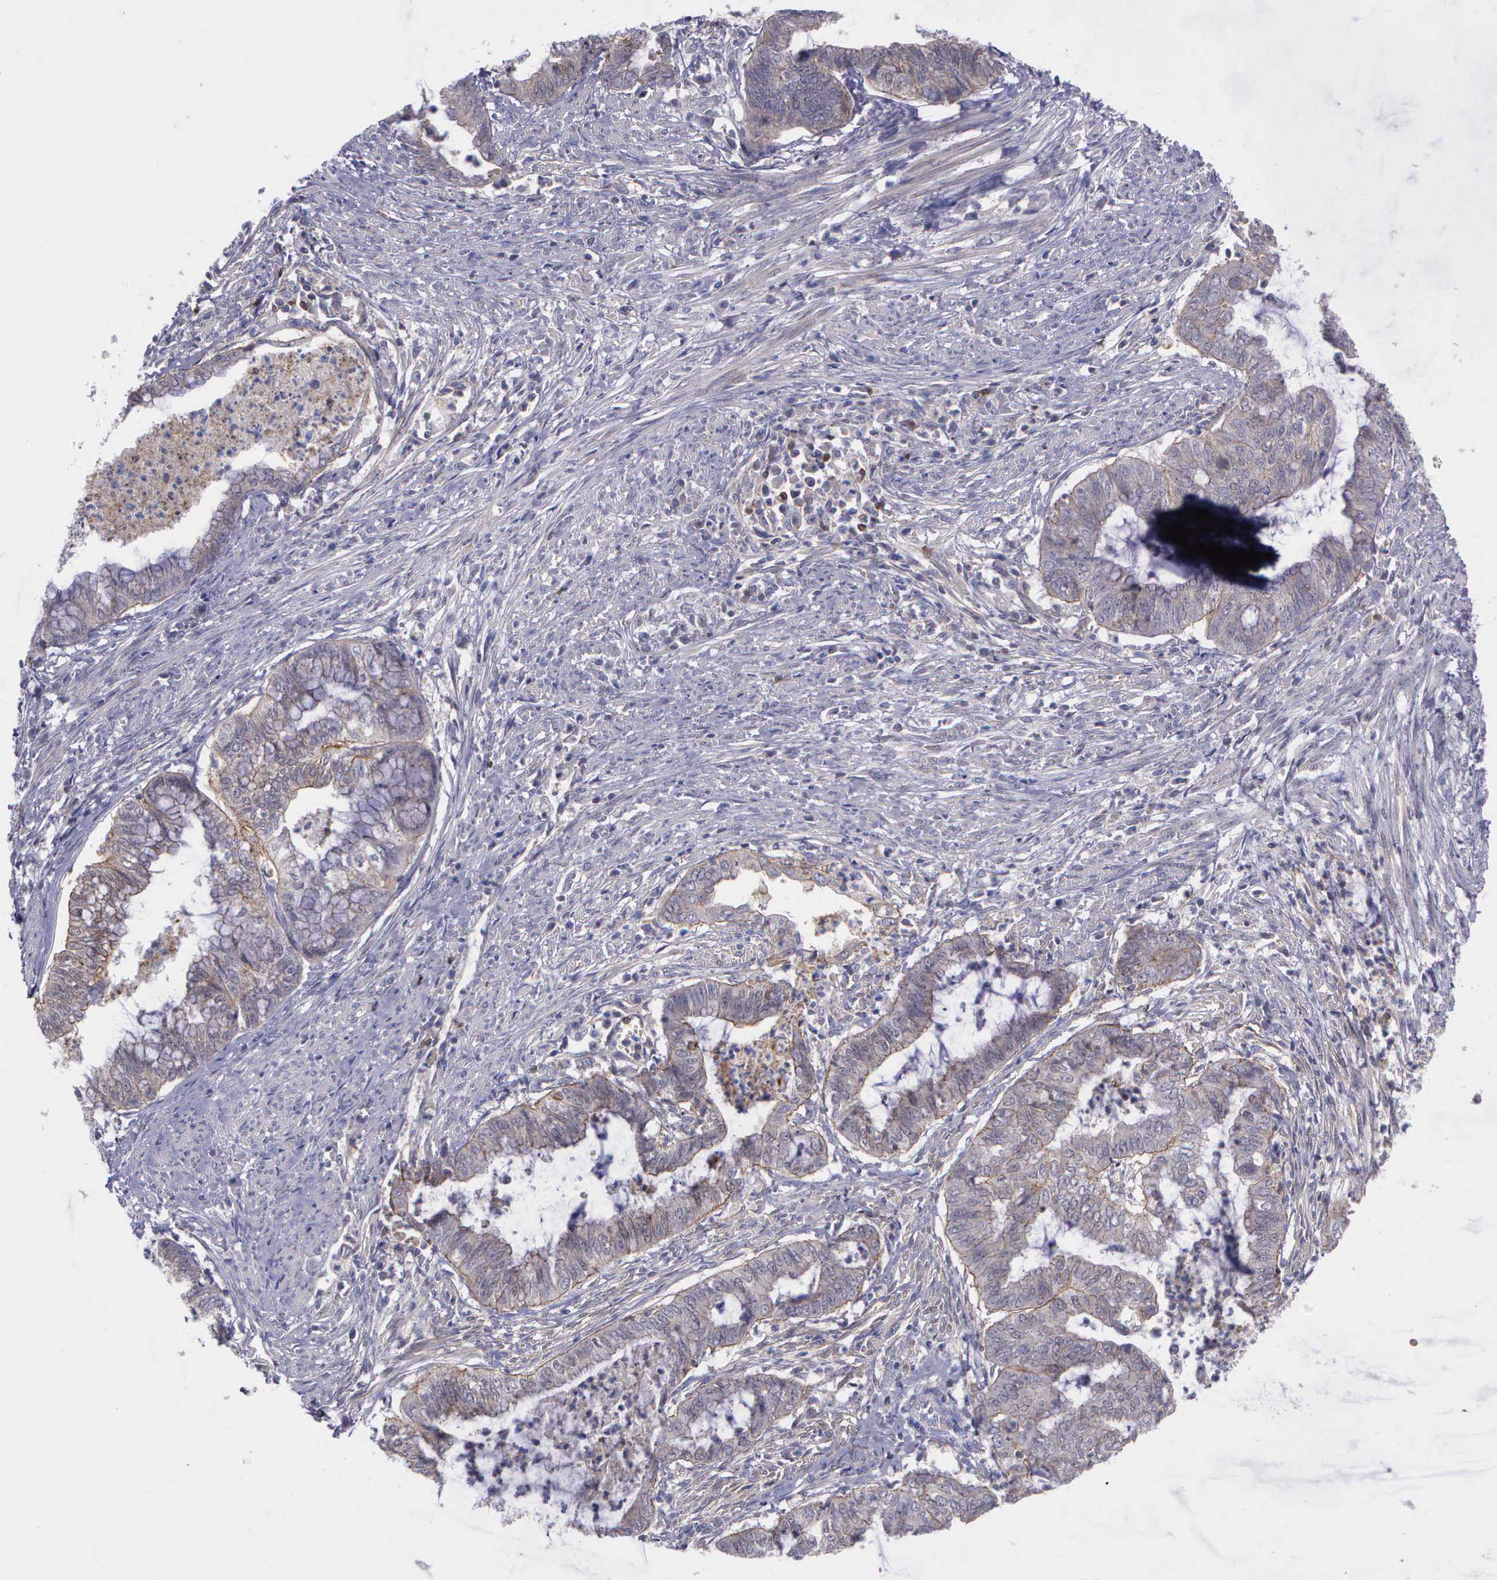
{"staining": {"intensity": "moderate", "quantity": "<25%", "location": "cytoplasmic/membranous,nuclear"}, "tissue": "endometrial cancer", "cell_type": "Tumor cells", "image_type": "cancer", "snomed": [{"axis": "morphology", "description": "Necrosis, NOS"}, {"axis": "morphology", "description": "Adenocarcinoma, NOS"}, {"axis": "topography", "description": "Endometrium"}], "caption": "Human endometrial adenocarcinoma stained with a brown dye demonstrates moderate cytoplasmic/membranous and nuclear positive staining in about <25% of tumor cells.", "gene": "MICAL3", "patient": {"sex": "female", "age": 79}}